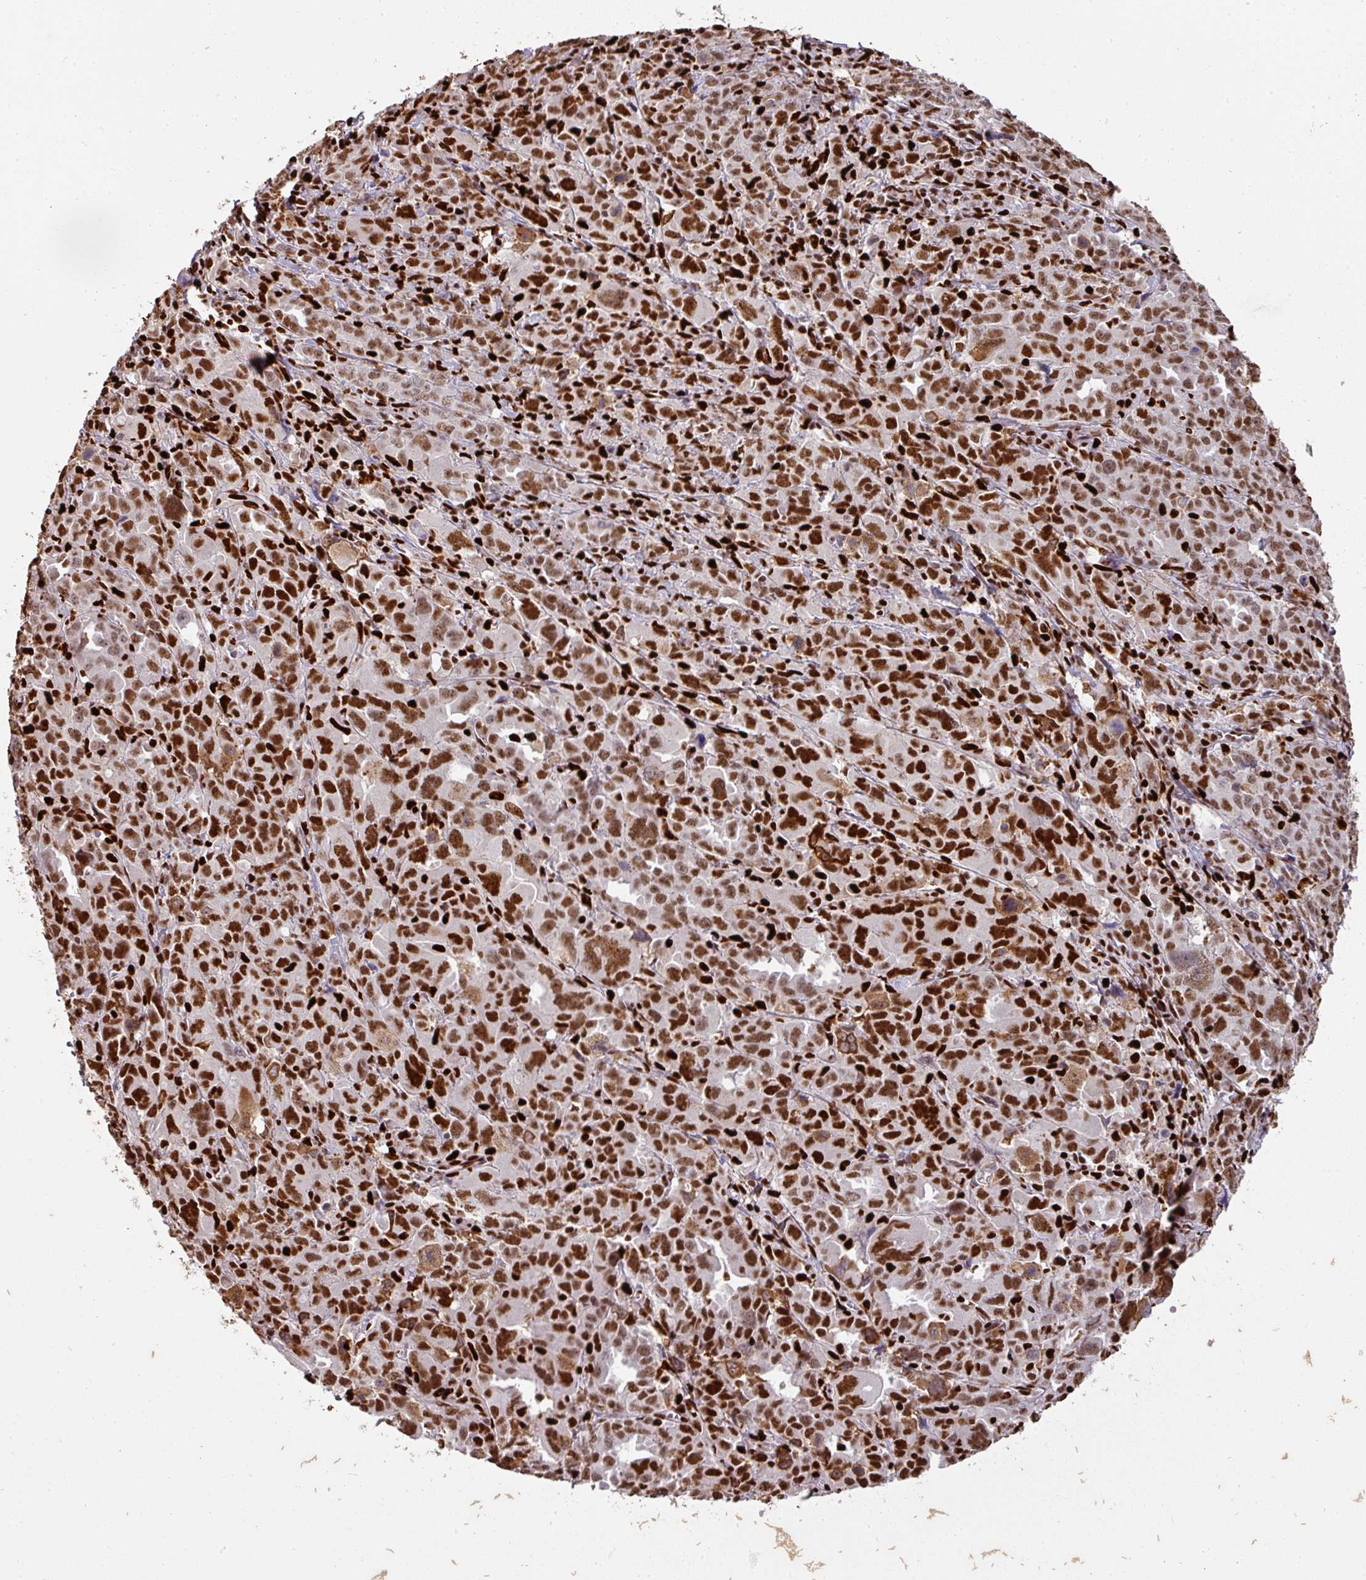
{"staining": {"intensity": "strong", "quantity": ">75%", "location": "nuclear"}, "tissue": "ovarian cancer", "cell_type": "Tumor cells", "image_type": "cancer", "snomed": [{"axis": "morphology", "description": "Adenocarcinoma, NOS"}, {"axis": "morphology", "description": "Carcinoma, endometroid"}, {"axis": "topography", "description": "Ovary"}], "caption": "Immunohistochemical staining of endometroid carcinoma (ovarian) reveals high levels of strong nuclear protein expression in approximately >75% of tumor cells.", "gene": "SAMHD1", "patient": {"sex": "female", "age": 72}}